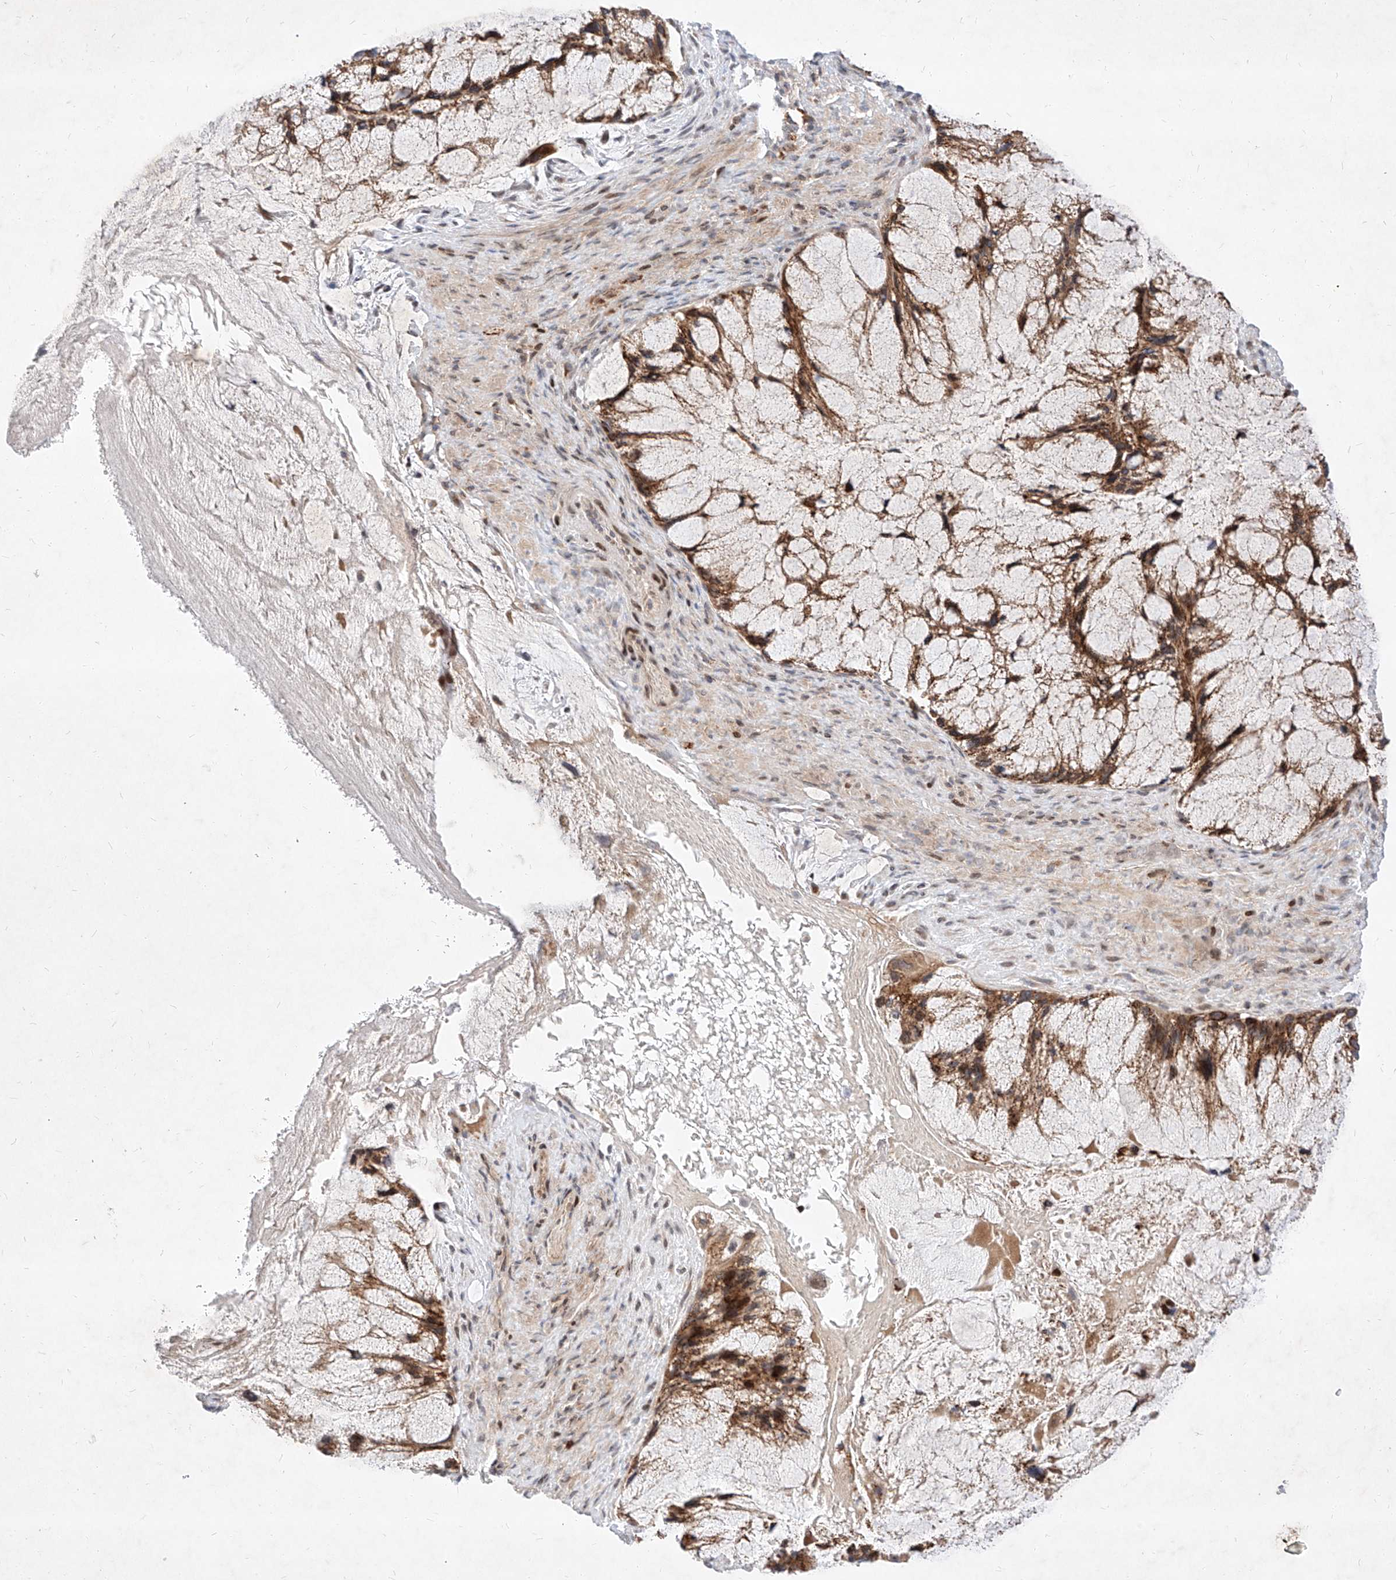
{"staining": {"intensity": "moderate", "quantity": ">75%", "location": "cytoplasmic/membranous"}, "tissue": "ovarian cancer", "cell_type": "Tumor cells", "image_type": "cancer", "snomed": [{"axis": "morphology", "description": "Cystadenocarcinoma, mucinous, NOS"}, {"axis": "topography", "description": "Ovary"}], "caption": "Immunohistochemical staining of human ovarian cancer (mucinous cystadenocarcinoma) displays moderate cytoplasmic/membranous protein positivity in approximately >75% of tumor cells. The staining was performed using DAB (3,3'-diaminobenzidine), with brown indicating positive protein expression. Nuclei are stained blue with hematoxylin.", "gene": "OSGEPL1", "patient": {"sex": "female", "age": 37}}